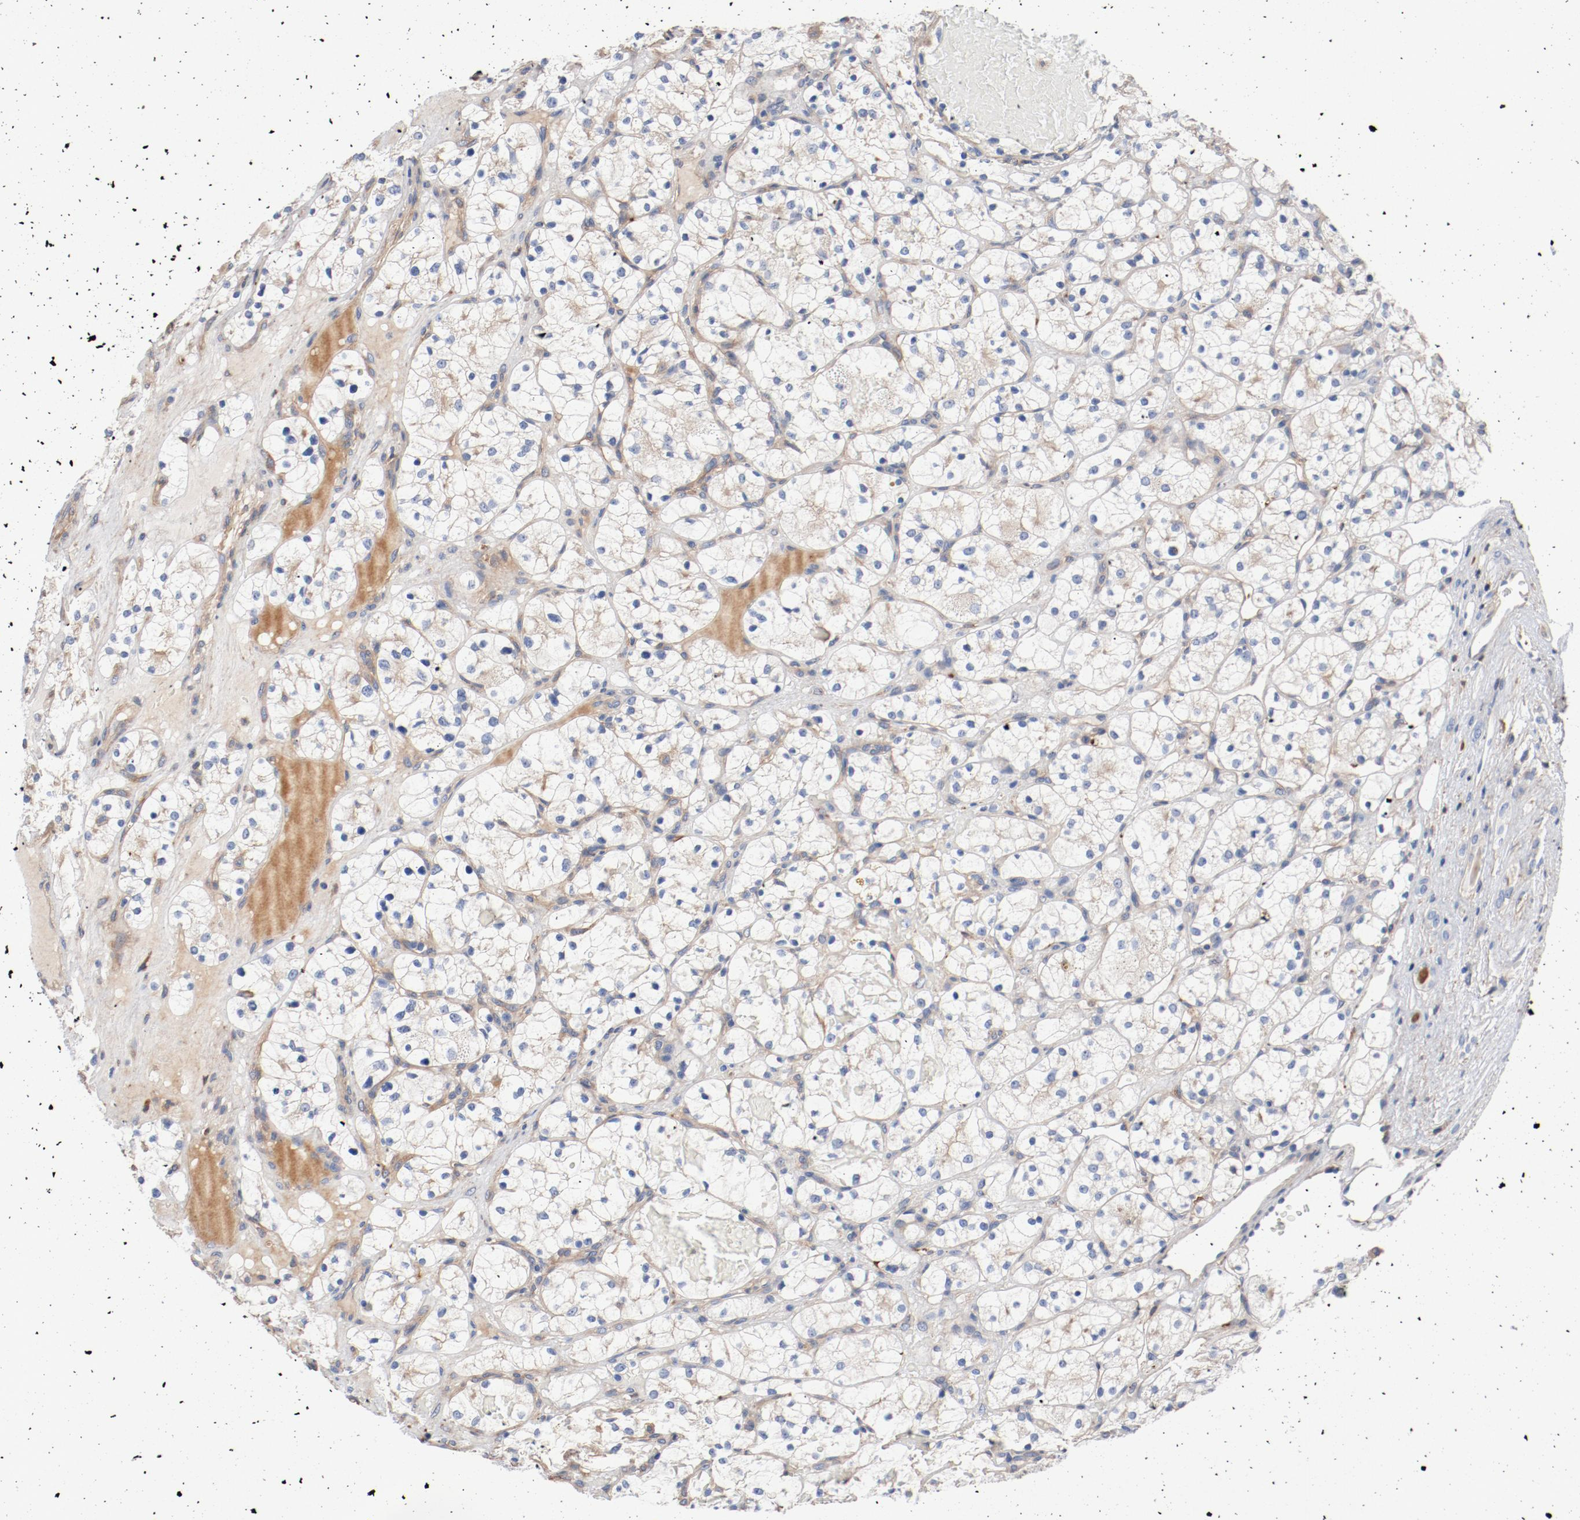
{"staining": {"intensity": "negative", "quantity": "none", "location": "none"}, "tissue": "renal cancer", "cell_type": "Tumor cells", "image_type": "cancer", "snomed": [{"axis": "morphology", "description": "Adenocarcinoma, NOS"}, {"axis": "topography", "description": "Kidney"}], "caption": "Image shows no protein staining in tumor cells of renal adenocarcinoma tissue.", "gene": "ILK", "patient": {"sex": "female", "age": 60}}